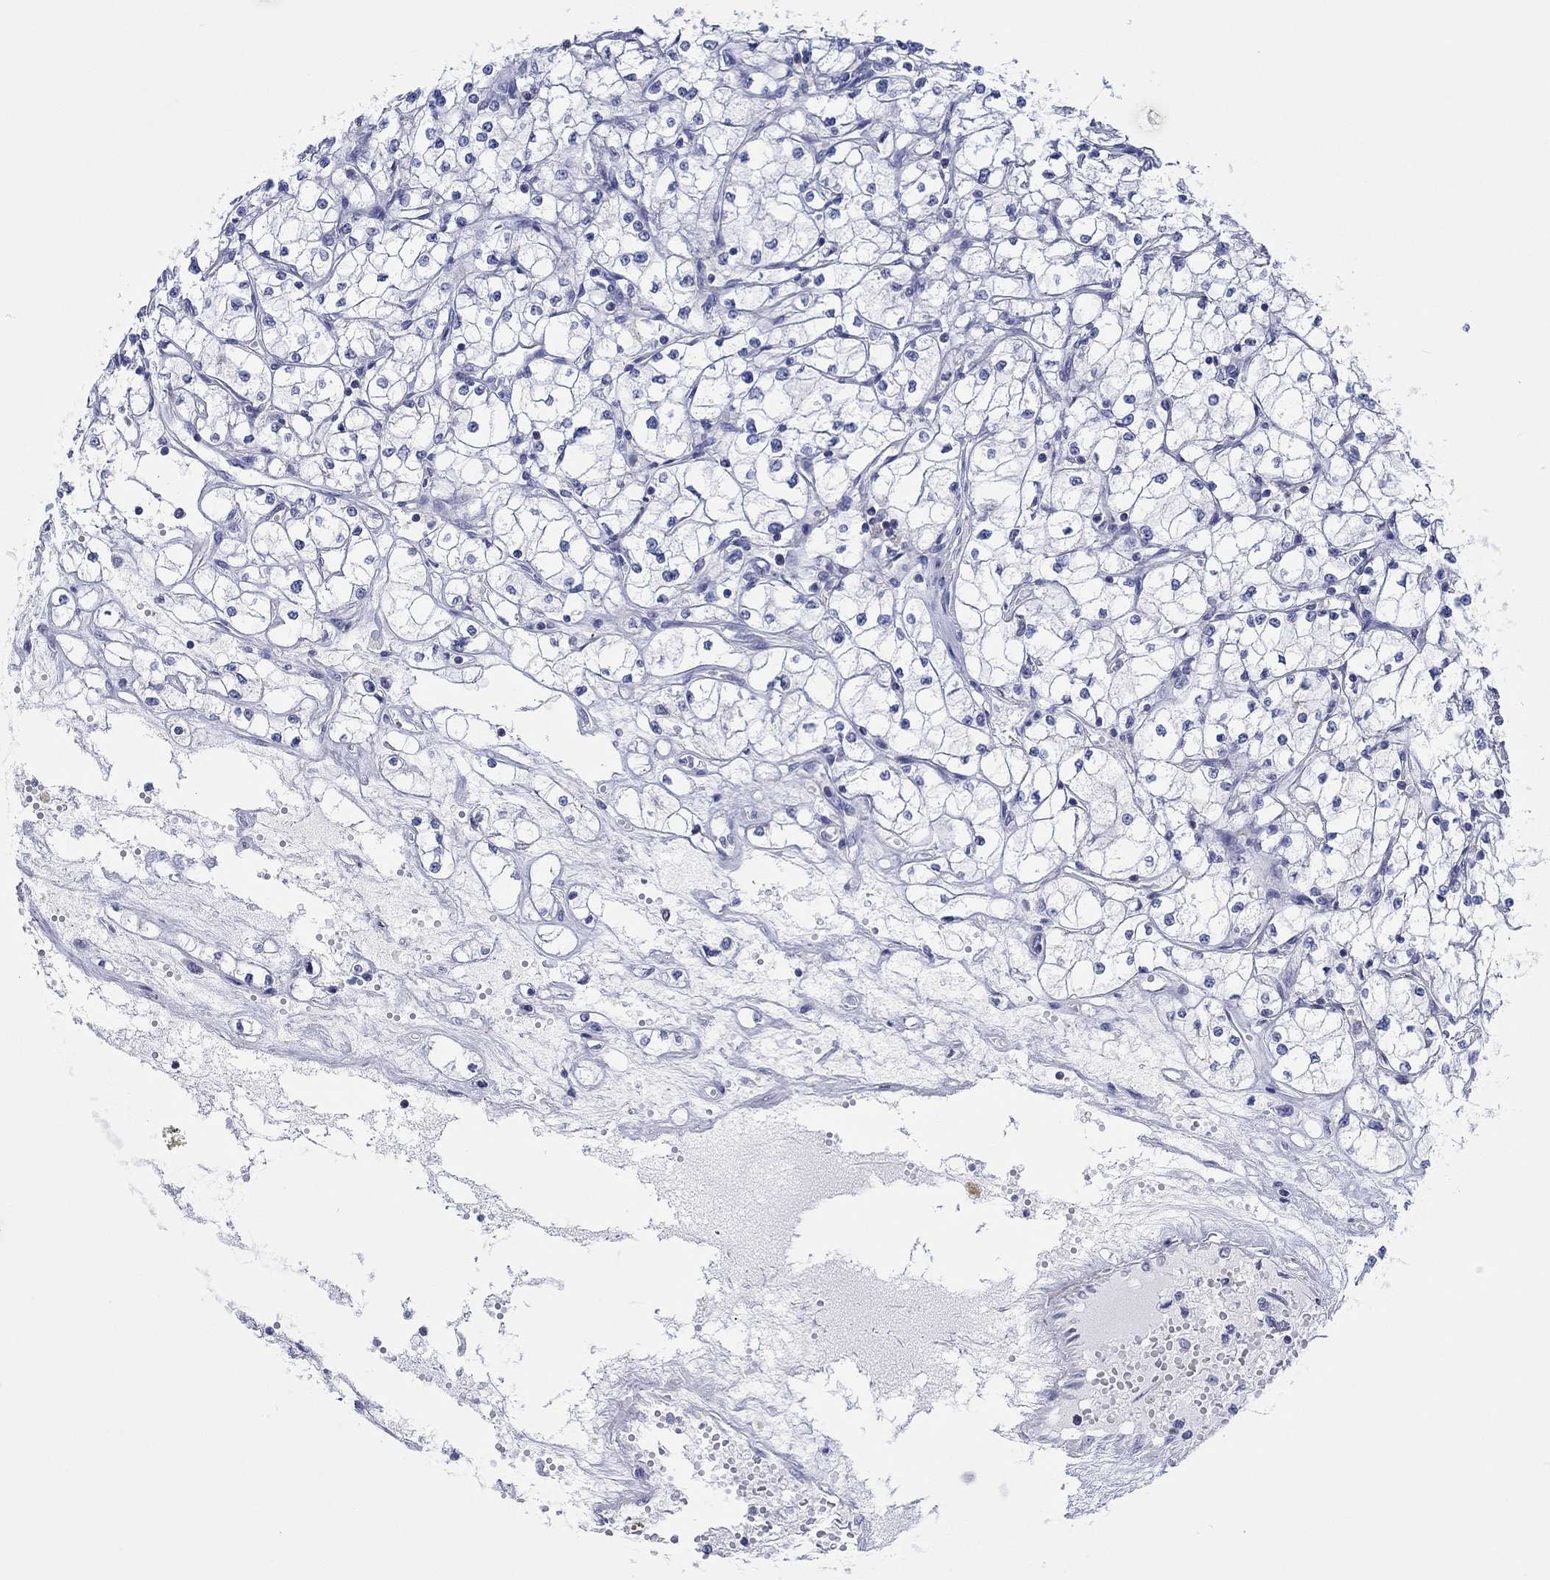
{"staining": {"intensity": "negative", "quantity": "none", "location": "none"}, "tissue": "renal cancer", "cell_type": "Tumor cells", "image_type": "cancer", "snomed": [{"axis": "morphology", "description": "Adenocarcinoma, NOS"}, {"axis": "topography", "description": "Kidney"}], "caption": "Immunohistochemistry (IHC) photomicrograph of neoplastic tissue: renal adenocarcinoma stained with DAB reveals no significant protein expression in tumor cells.", "gene": "PPIL6", "patient": {"sex": "male", "age": 67}}